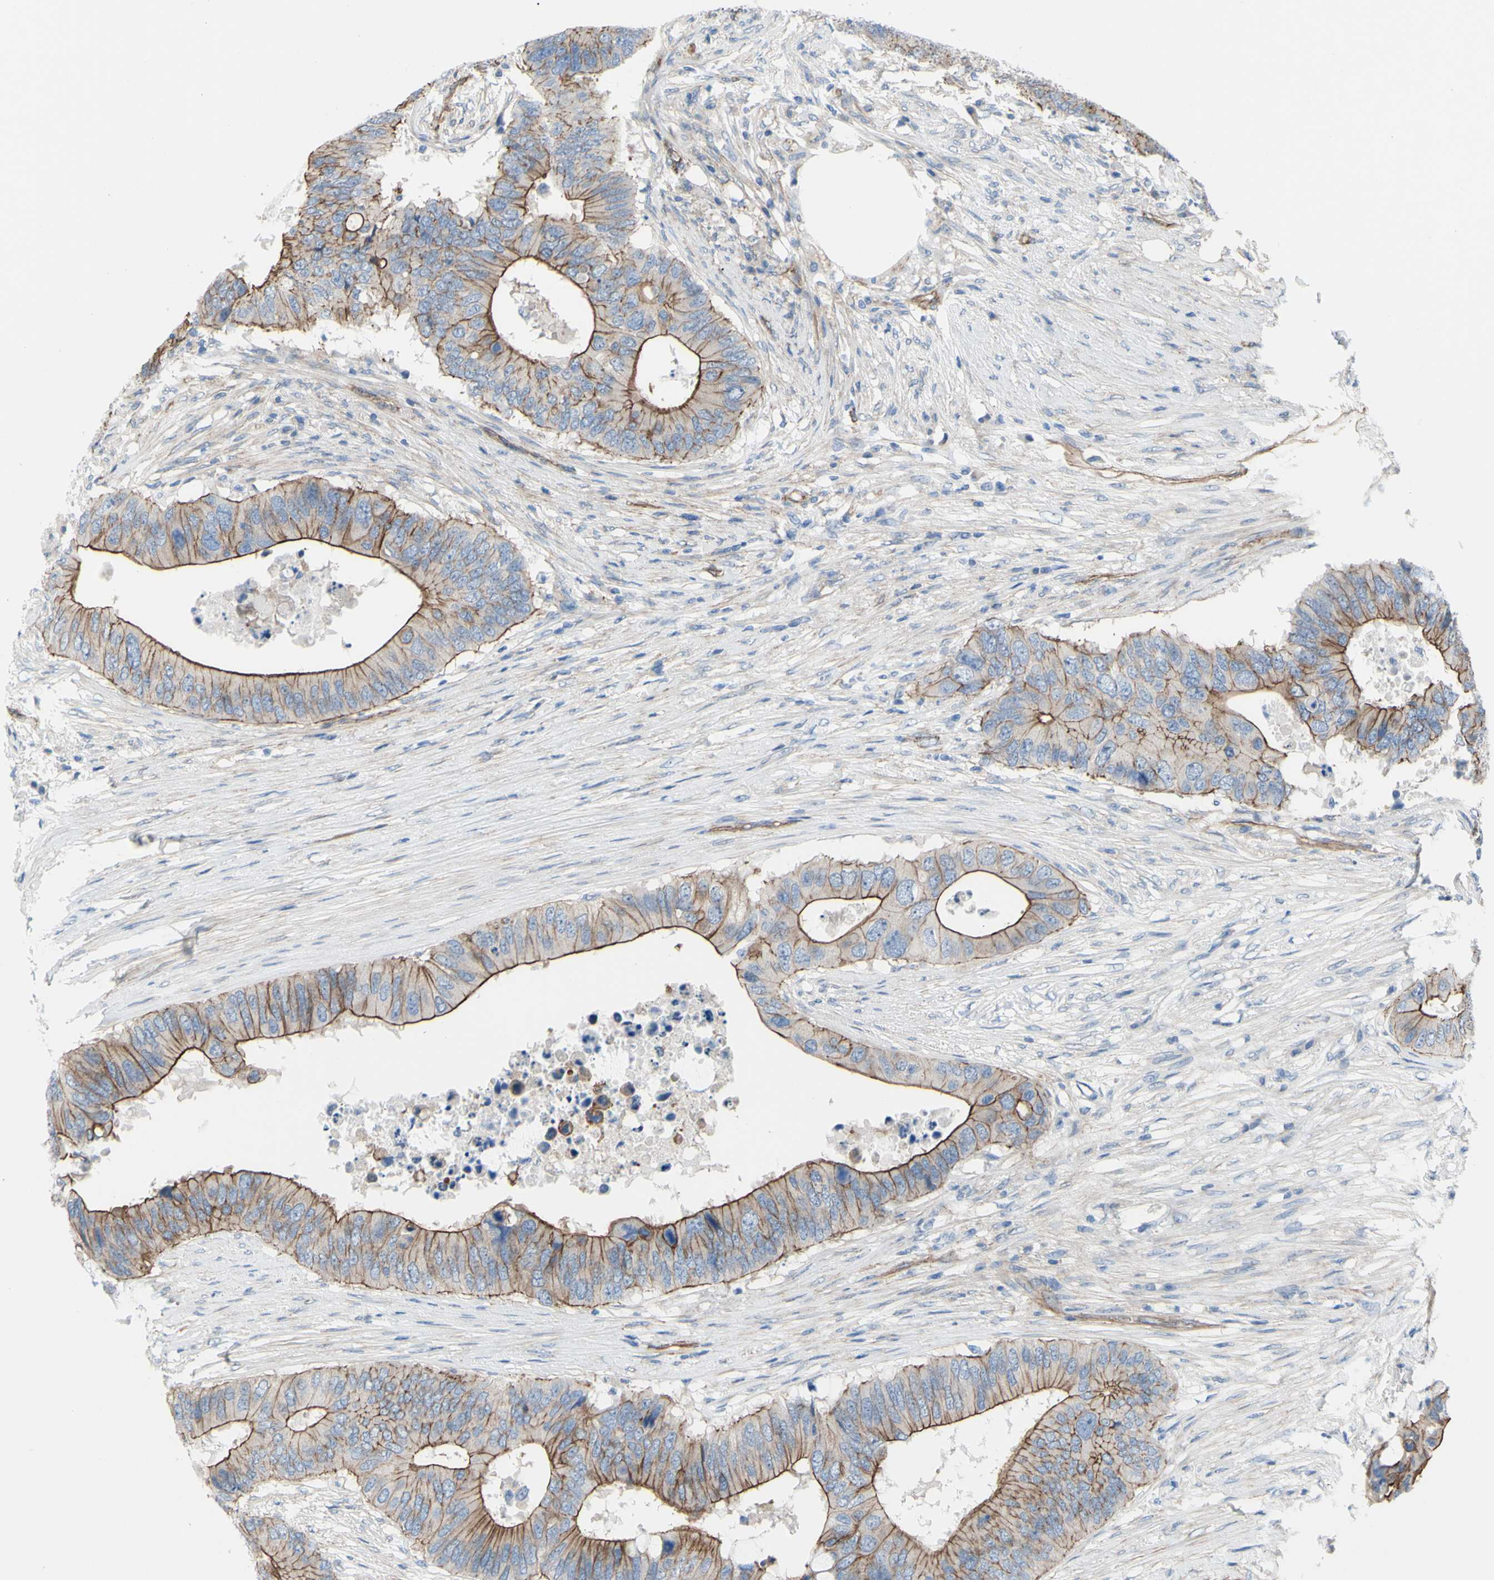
{"staining": {"intensity": "strong", "quantity": ">75%", "location": "cytoplasmic/membranous"}, "tissue": "colorectal cancer", "cell_type": "Tumor cells", "image_type": "cancer", "snomed": [{"axis": "morphology", "description": "Adenocarcinoma, NOS"}, {"axis": "topography", "description": "Colon"}], "caption": "Adenocarcinoma (colorectal) was stained to show a protein in brown. There is high levels of strong cytoplasmic/membranous staining in approximately >75% of tumor cells.", "gene": "TPBG", "patient": {"sex": "male", "age": 71}}